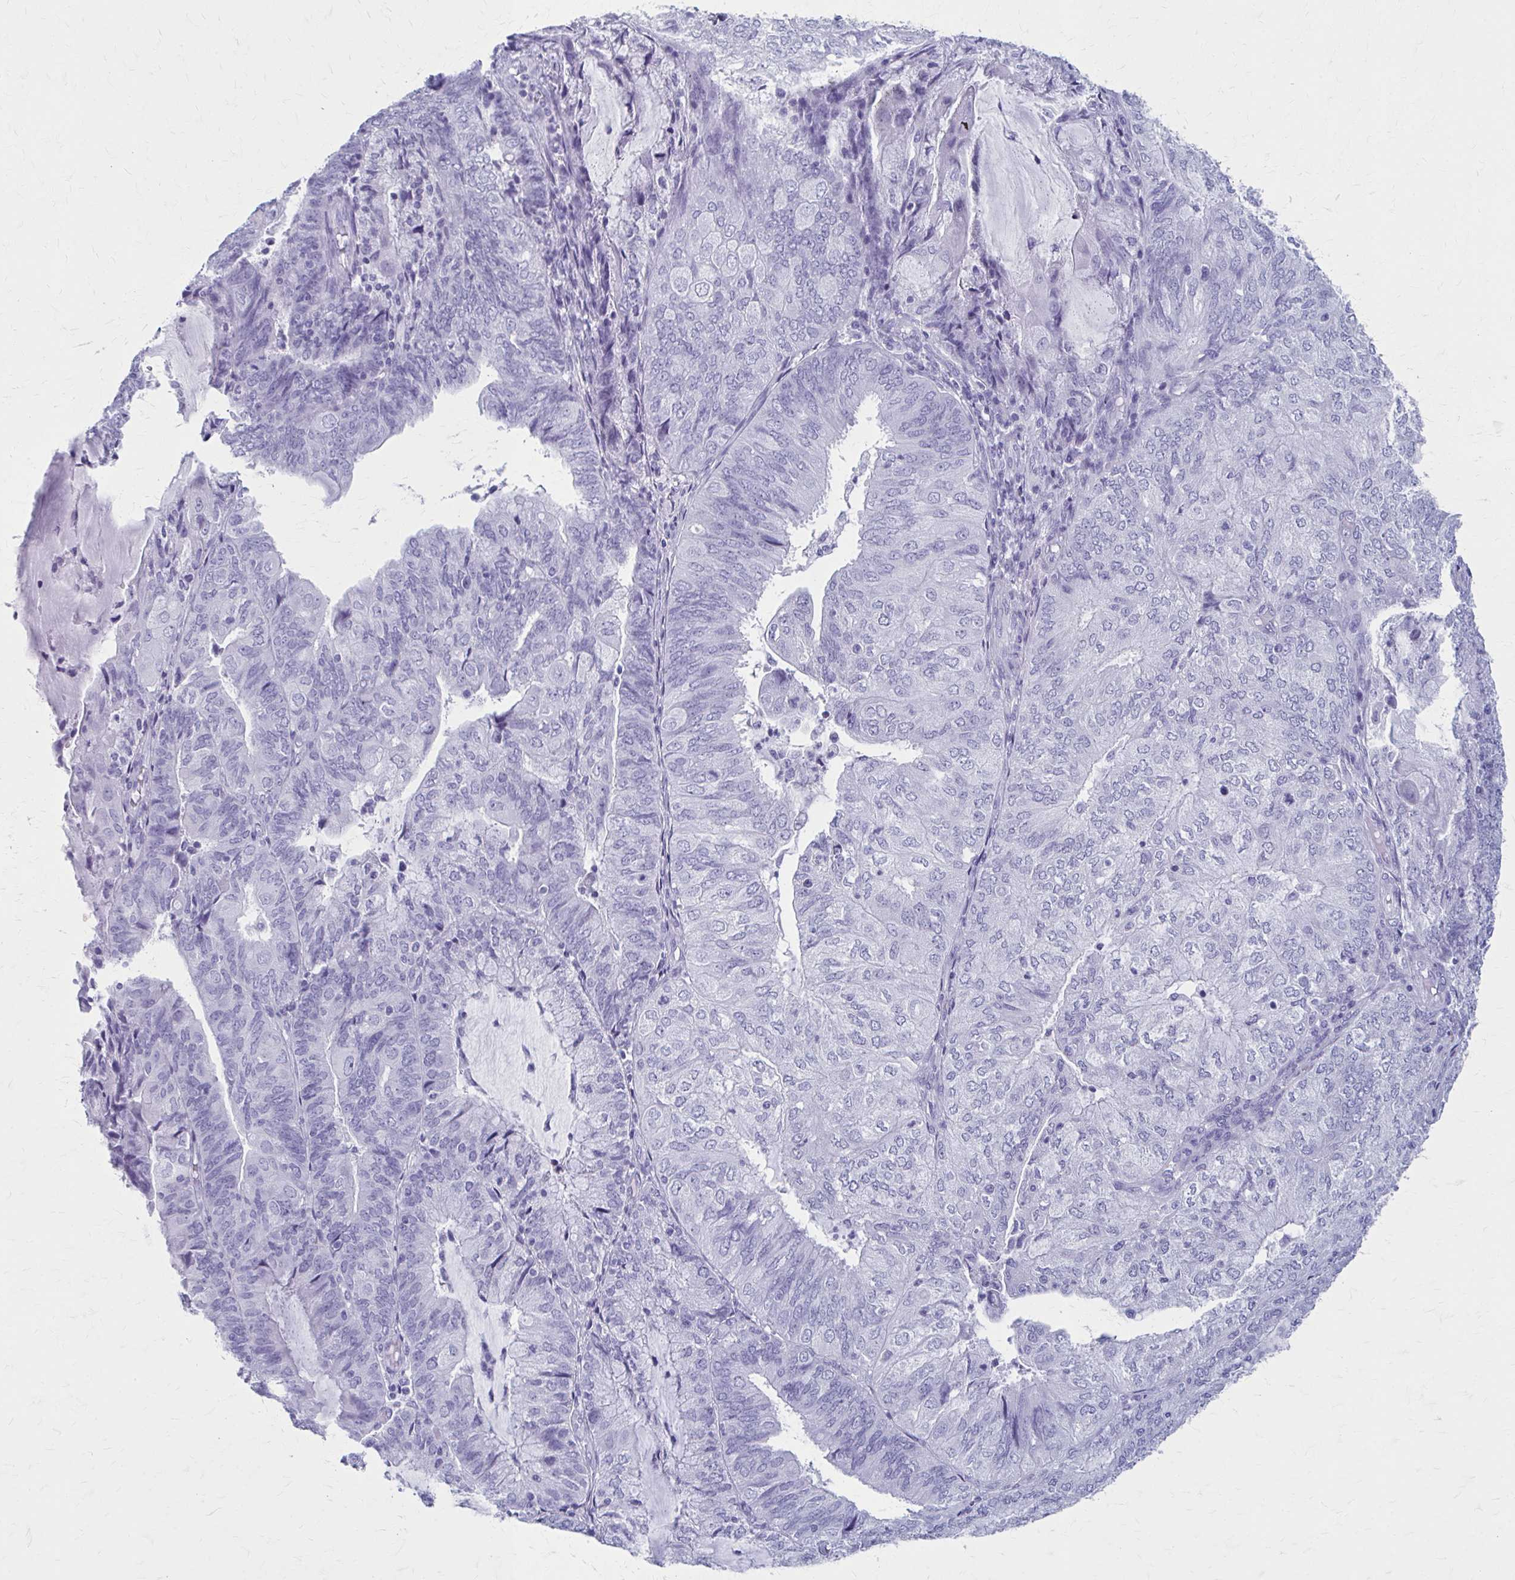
{"staining": {"intensity": "negative", "quantity": "none", "location": "none"}, "tissue": "endometrial cancer", "cell_type": "Tumor cells", "image_type": "cancer", "snomed": [{"axis": "morphology", "description": "Adenocarcinoma, NOS"}, {"axis": "topography", "description": "Endometrium"}], "caption": "Tumor cells show no significant staining in endometrial cancer (adenocarcinoma).", "gene": "CELF5", "patient": {"sex": "female", "age": 81}}